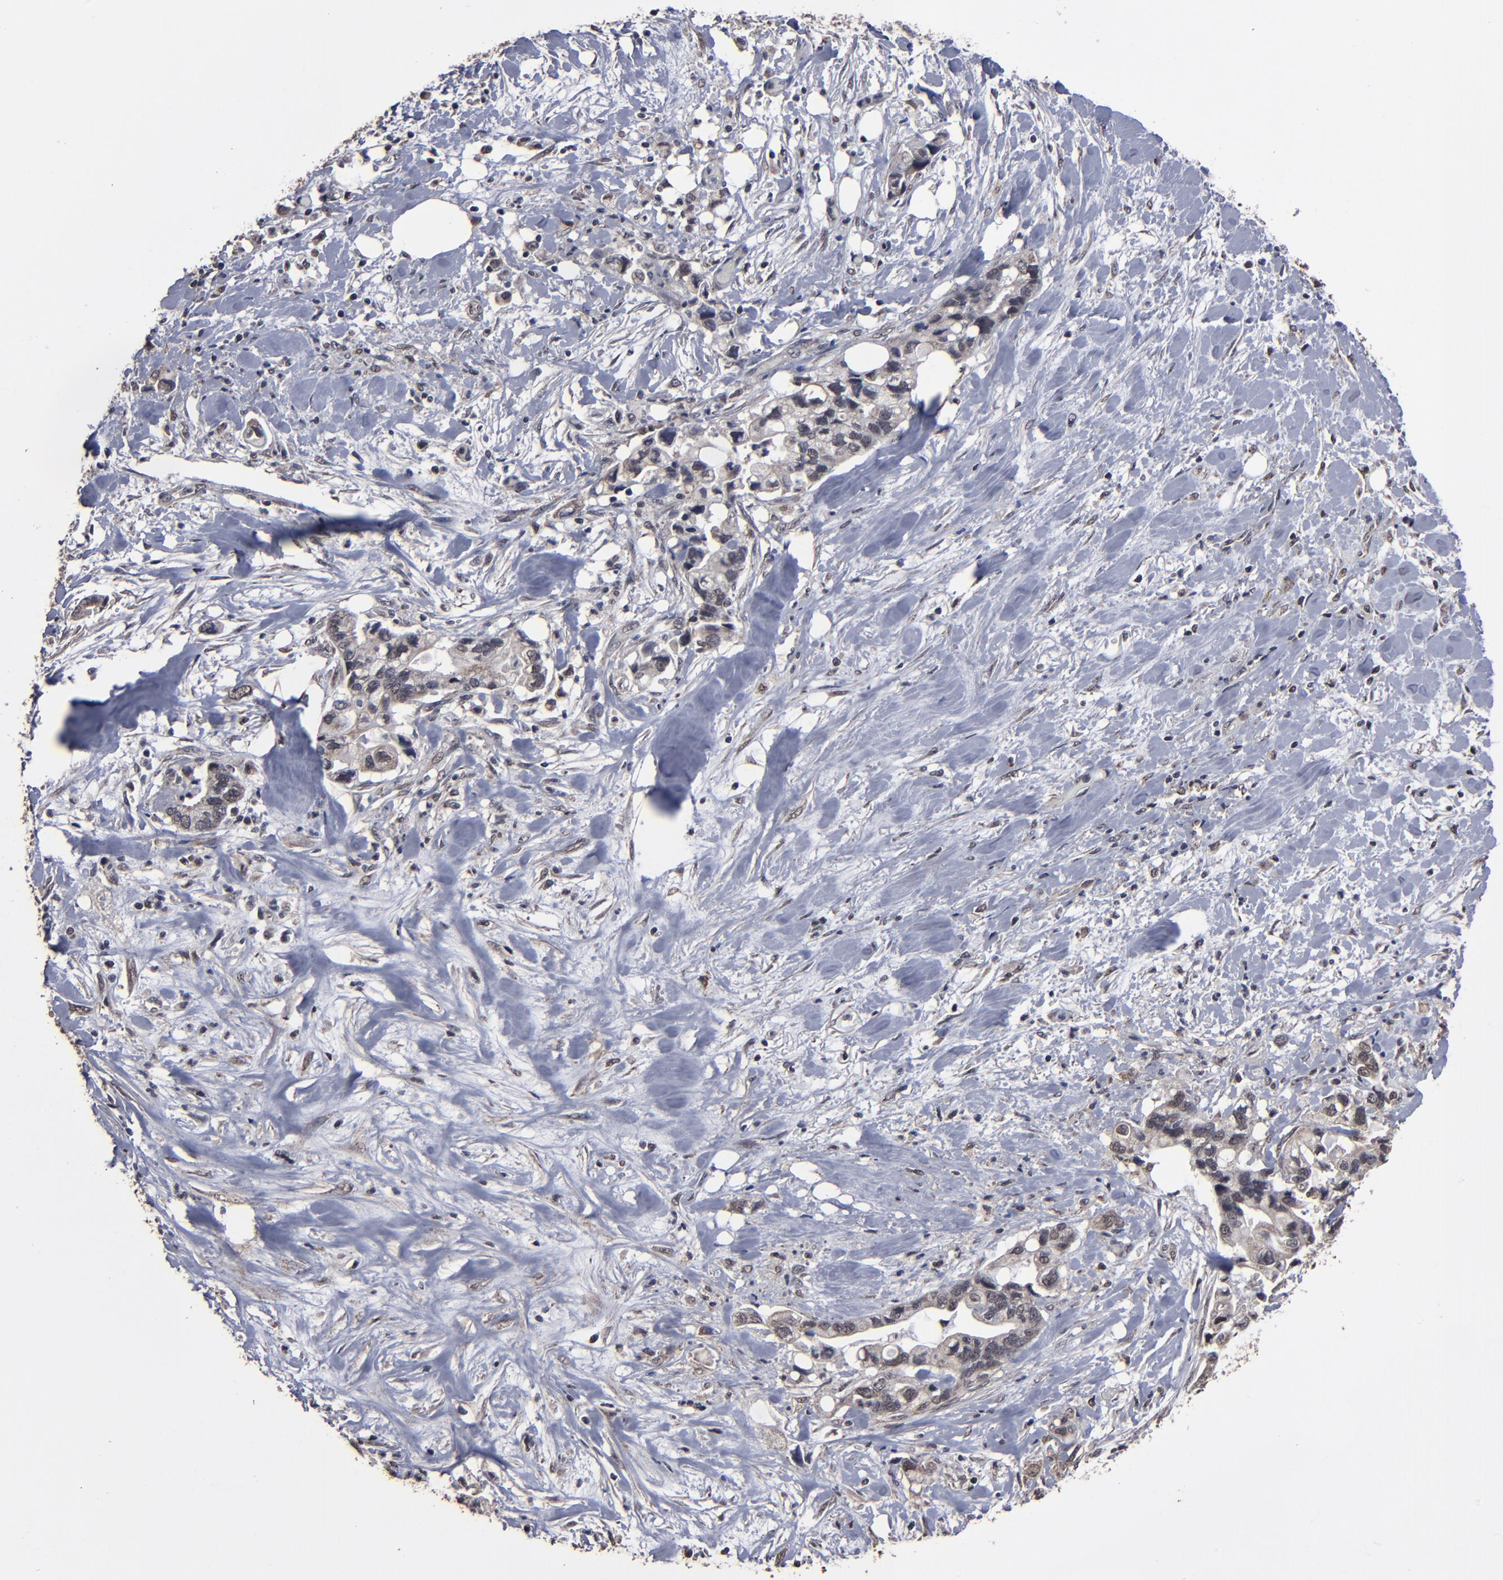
{"staining": {"intensity": "weak", "quantity": "<25%", "location": "nuclear"}, "tissue": "pancreatic cancer", "cell_type": "Tumor cells", "image_type": "cancer", "snomed": [{"axis": "morphology", "description": "Adenocarcinoma, NOS"}, {"axis": "topography", "description": "Pancreas"}], "caption": "Immunohistochemical staining of adenocarcinoma (pancreatic) displays no significant expression in tumor cells.", "gene": "BNIP3", "patient": {"sex": "male", "age": 70}}